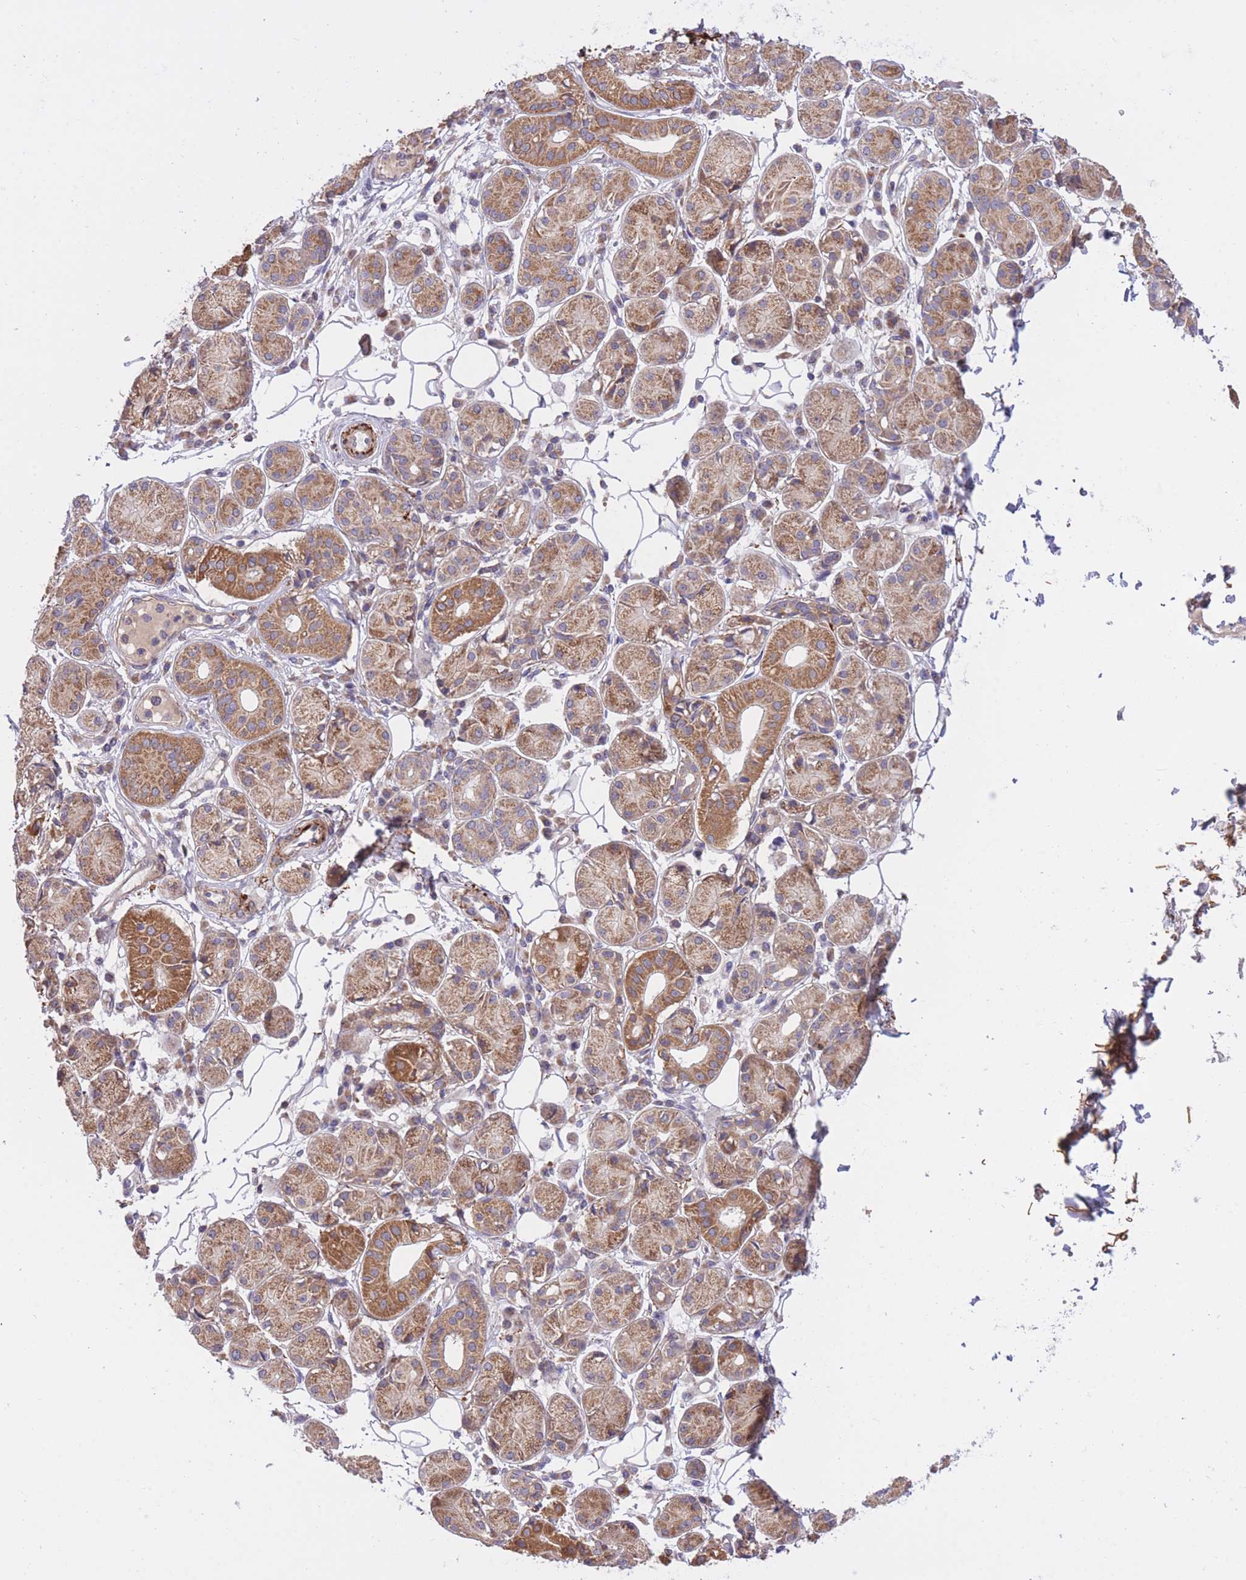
{"staining": {"intensity": "moderate", "quantity": ">75%", "location": "cytoplasmic/membranous"}, "tissue": "salivary gland", "cell_type": "Glandular cells", "image_type": "normal", "snomed": [{"axis": "morphology", "description": "Squamous cell carcinoma, NOS"}, {"axis": "topography", "description": "Skin"}, {"axis": "topography", "description": "Head-Neck"}], "caption": "Unremarkable salivary gland reveals moderate cytoplasmic/membranous positivity in approximately >75% of glandular cells, visualized by immunohistochemistry. Ihc stains the protein of interest in brown and the nuclei are stained blue.", "gene": "ATP13A2", "patient": {"sex": "male", "age": 80}}